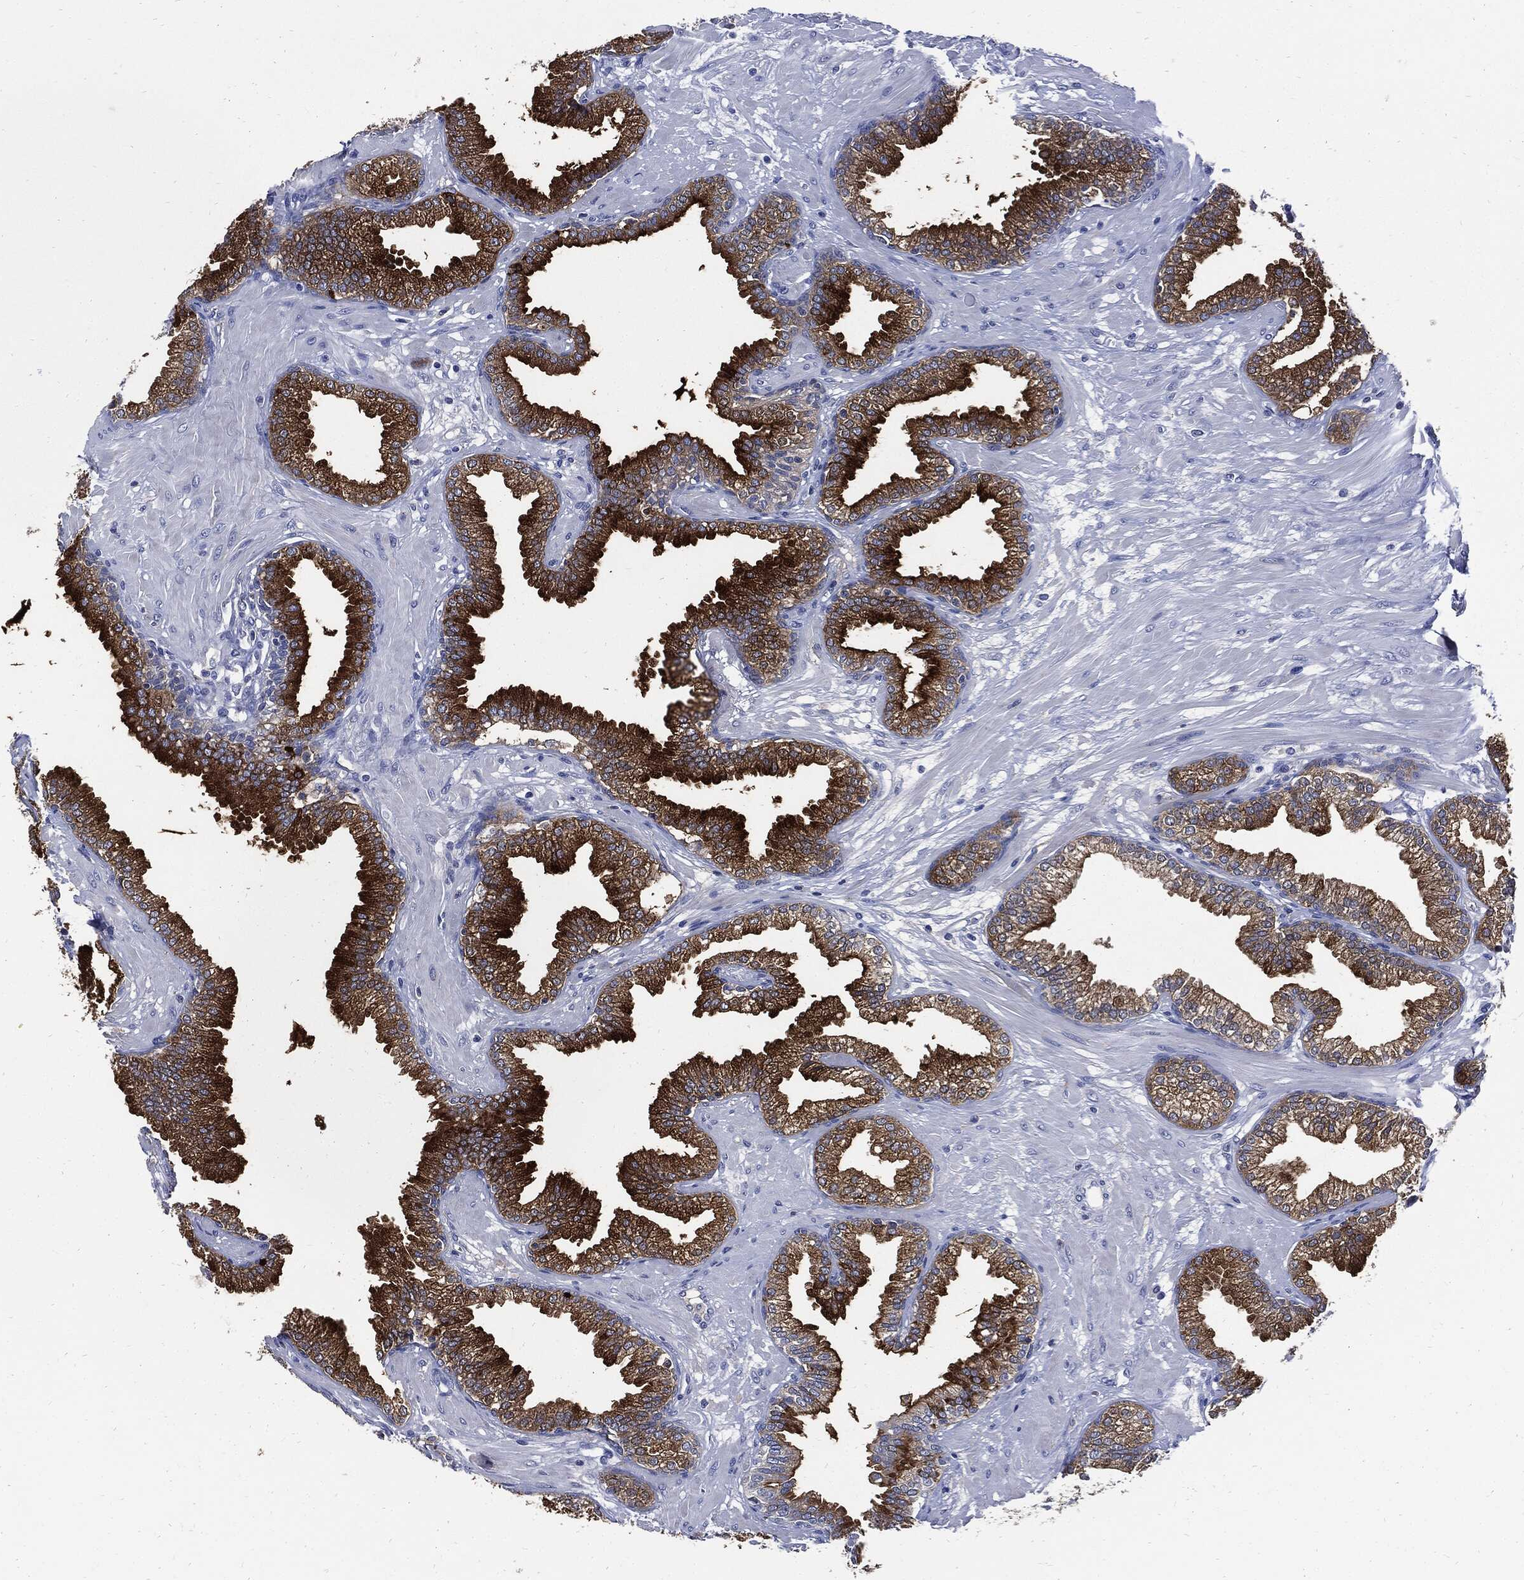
{"staining": {"intensity": "strong", "quantity": ">75%", "location": "cytoplasmic/membranous"}, "tissue": "prostate", "cell_type": "Glandular cells", "image_type": "normal", "snomed": [{"axis": "morphology", "description": "Normal tissue, NOS"}, {"axis": "topography", "description": "Prostate"}], "caption": "Brown immunohistochemical staining in unremarkable prostate displays strong cytoplasmic/membranous positivity in approximately >75% of glandular cells. (DAB (3,3'-diaminobenzidine) = brown stain, brightfield microscopy at high magnification).", "gene": "CPE", "patient": {"sex": "male", "age": 64}}